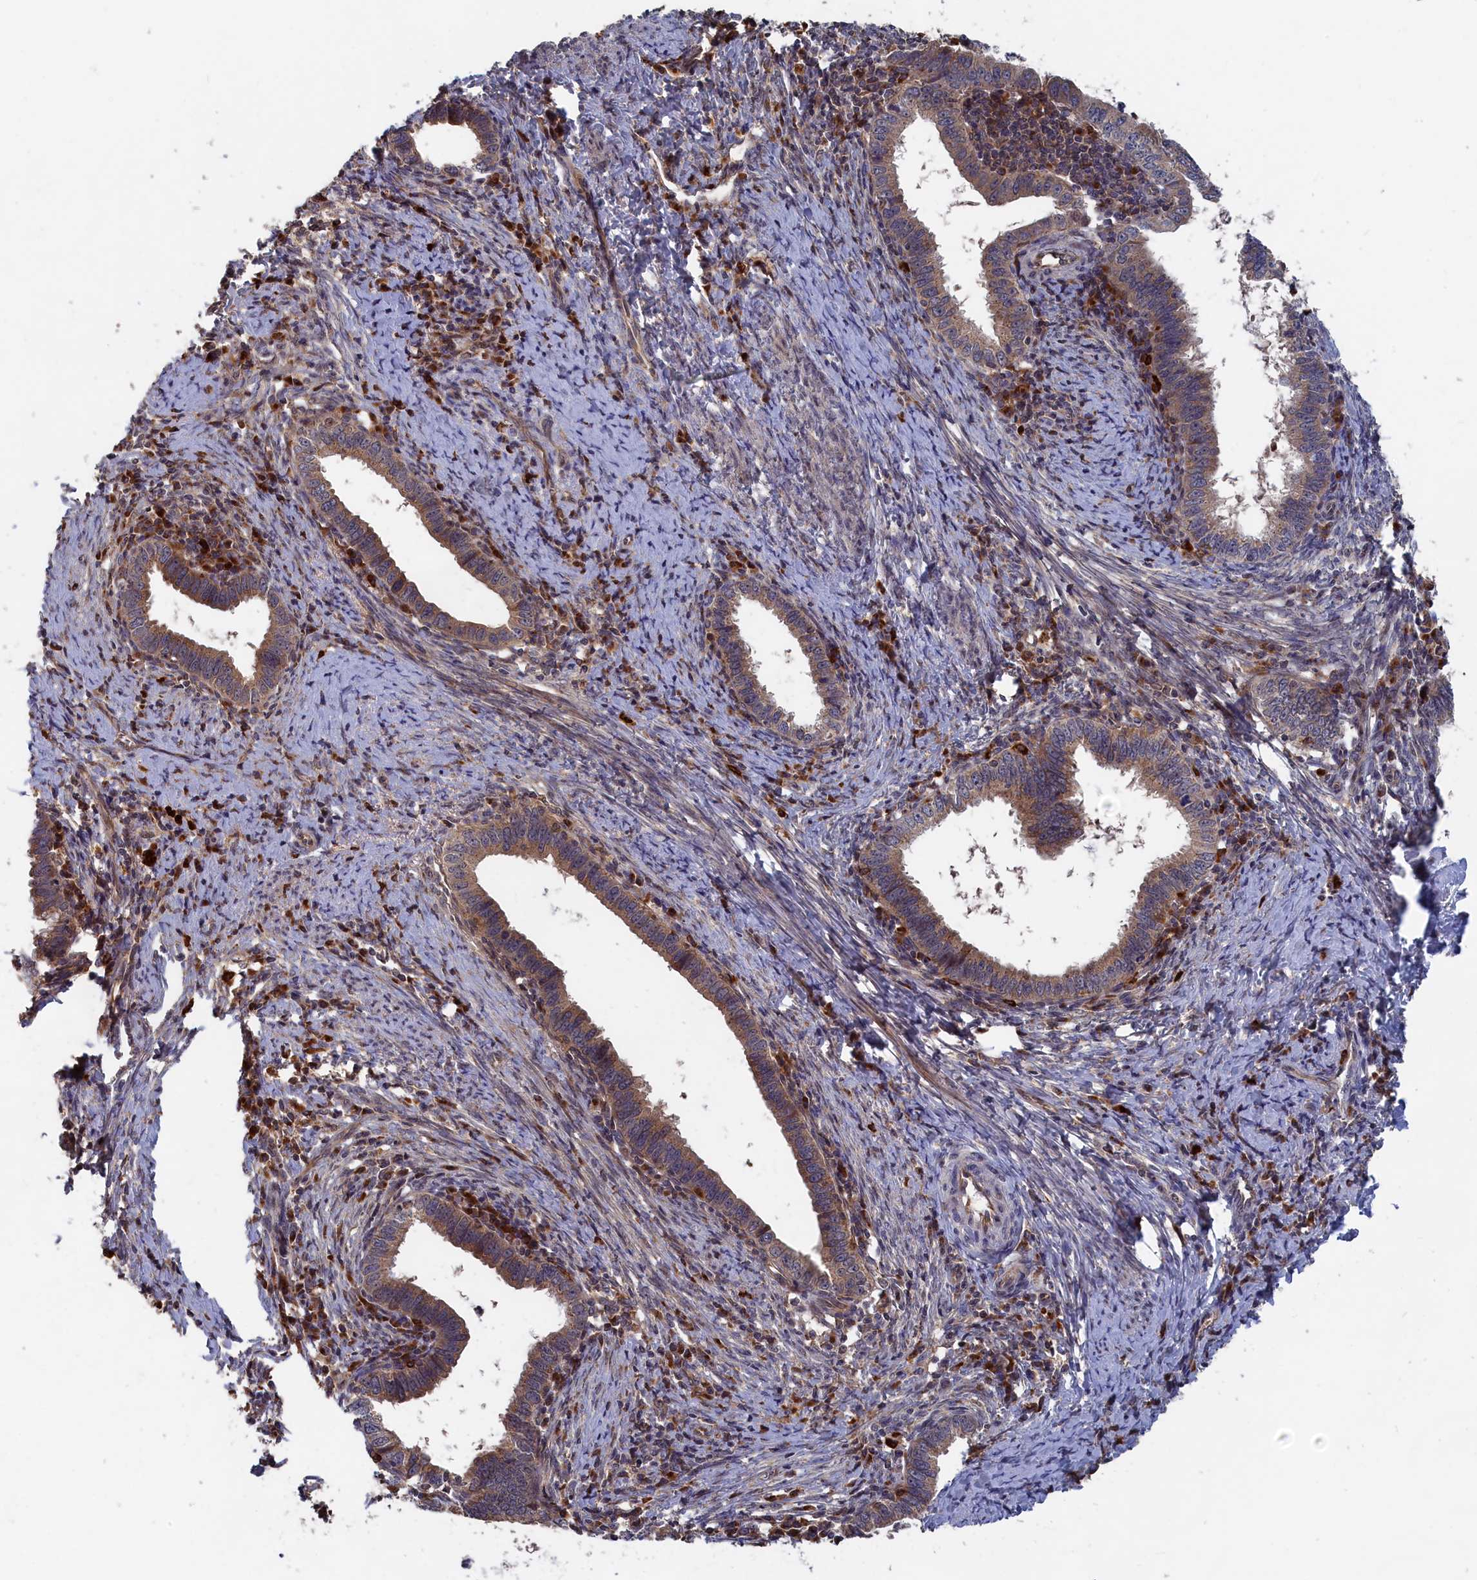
{"staining": {"intensity": "moderate", "quantity": ">75%", "location": "cytoplasmic/membranous"}, "tissue": "cervical cancer", "cell_type": "Tumor cells", "image_type": "cancer", "snomed": [{"axis": "morphology", "description": "Adenocarcinoma, NOS"}, {"axis": "topography", "description": "Cervix"}], "caption": "A histopathology image of human cervical cancer (adenocarcinoma) stained for a protein demonstrates moderate cytoplasmic/membranous brown staining in tumor cells. The staining was performed using DAB to visualize the protein expression in brown, while the nuclei were stained in blue with hematoxylin (Magnification: 20x).", "gene": "TRAPPC2L", "patient": {"sex": "female", "age": 36}}